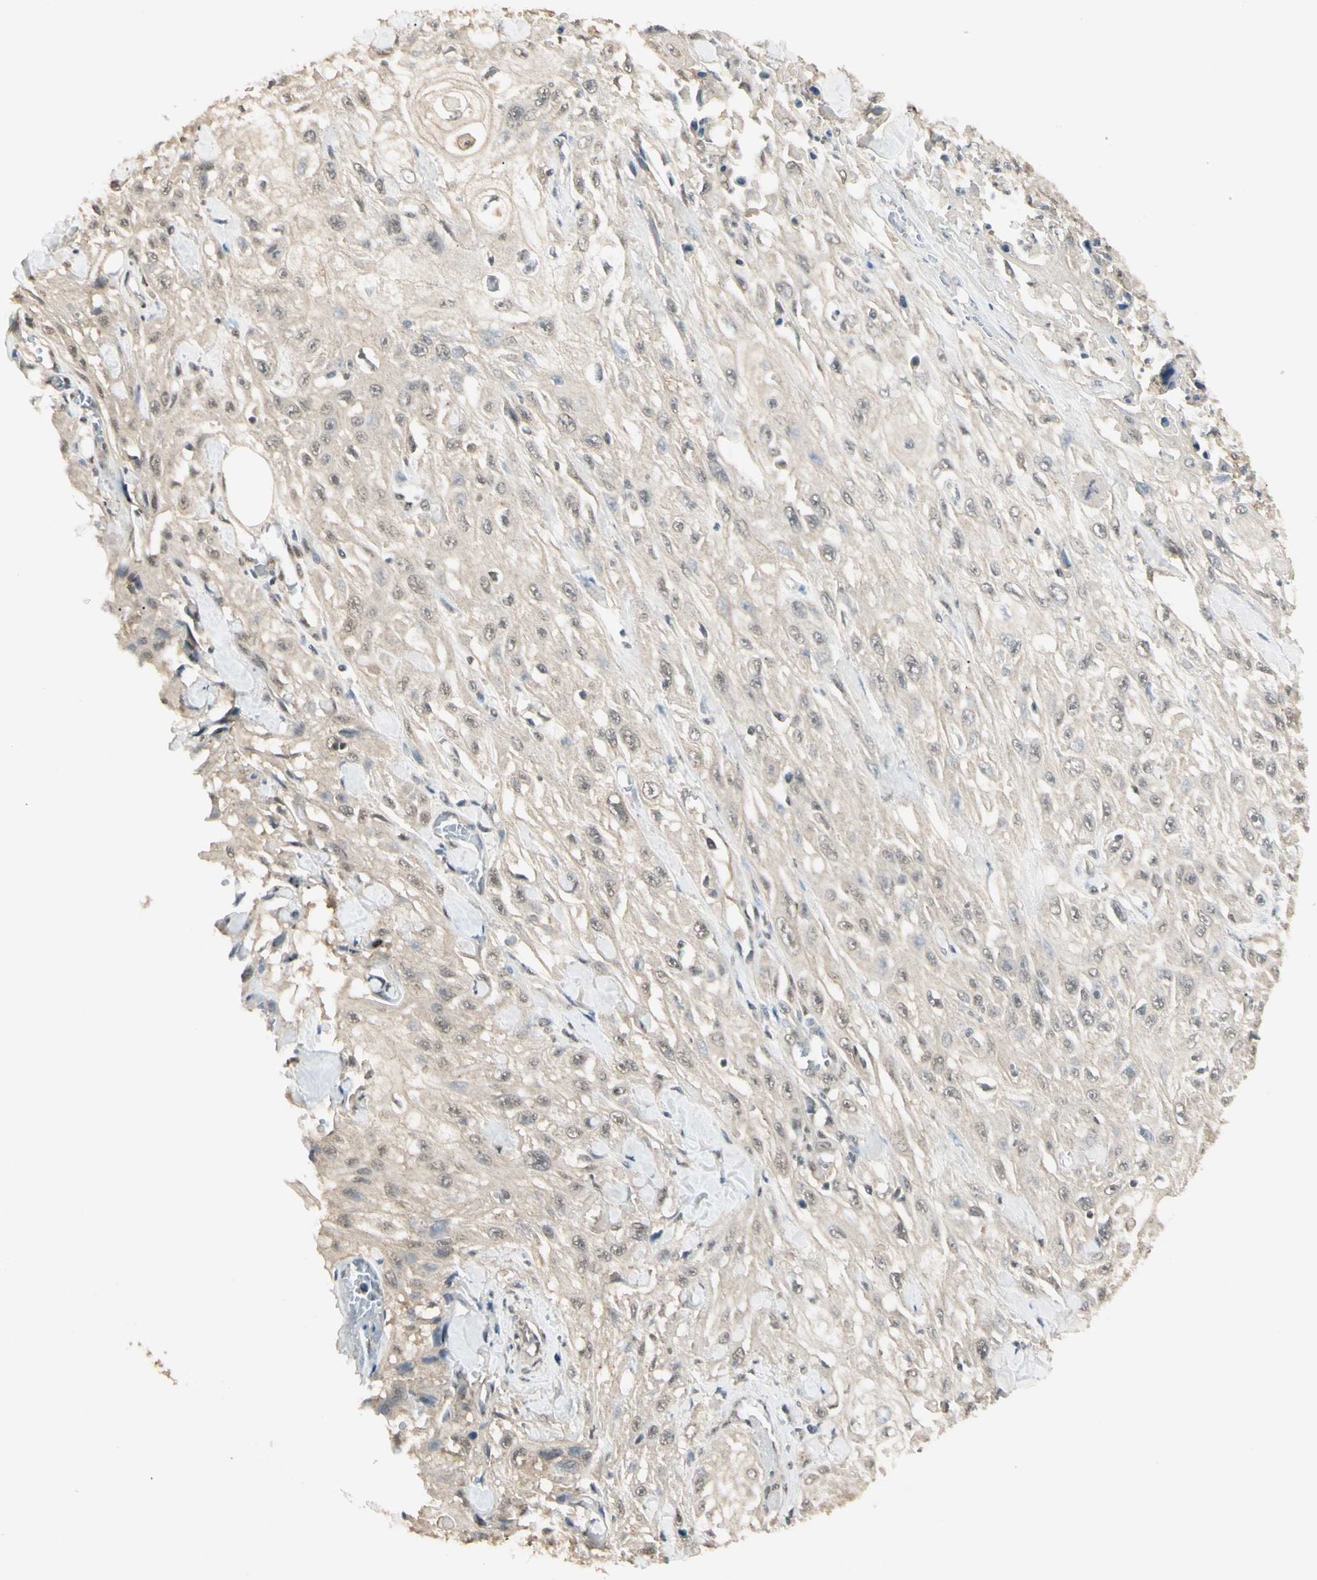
{"staining": {"intensity": "negative", "quantity": "none", "location": "none"}, "tissue": "skin cancer", "cell_type": "Tumor cells", "image_type": "cancer", "snomed": [{"axis": "morphology", "description": "Squamous cell carcinoma, NOS"}, {"axis": "morphology", "description": "Squamous cell carcinoma, metastatic, NOS"}, {"axis": "topography", "description": "Skin"}, {"axis": "topography", "description": "Lymph node"}], "caption": "The photomicrograph exhibits no significant staining in tumor cells of skin cancer (metastatic squamous cell carcinoma).", "gene": "SGCA", "patient": {"sex": "male", "age": 75}}